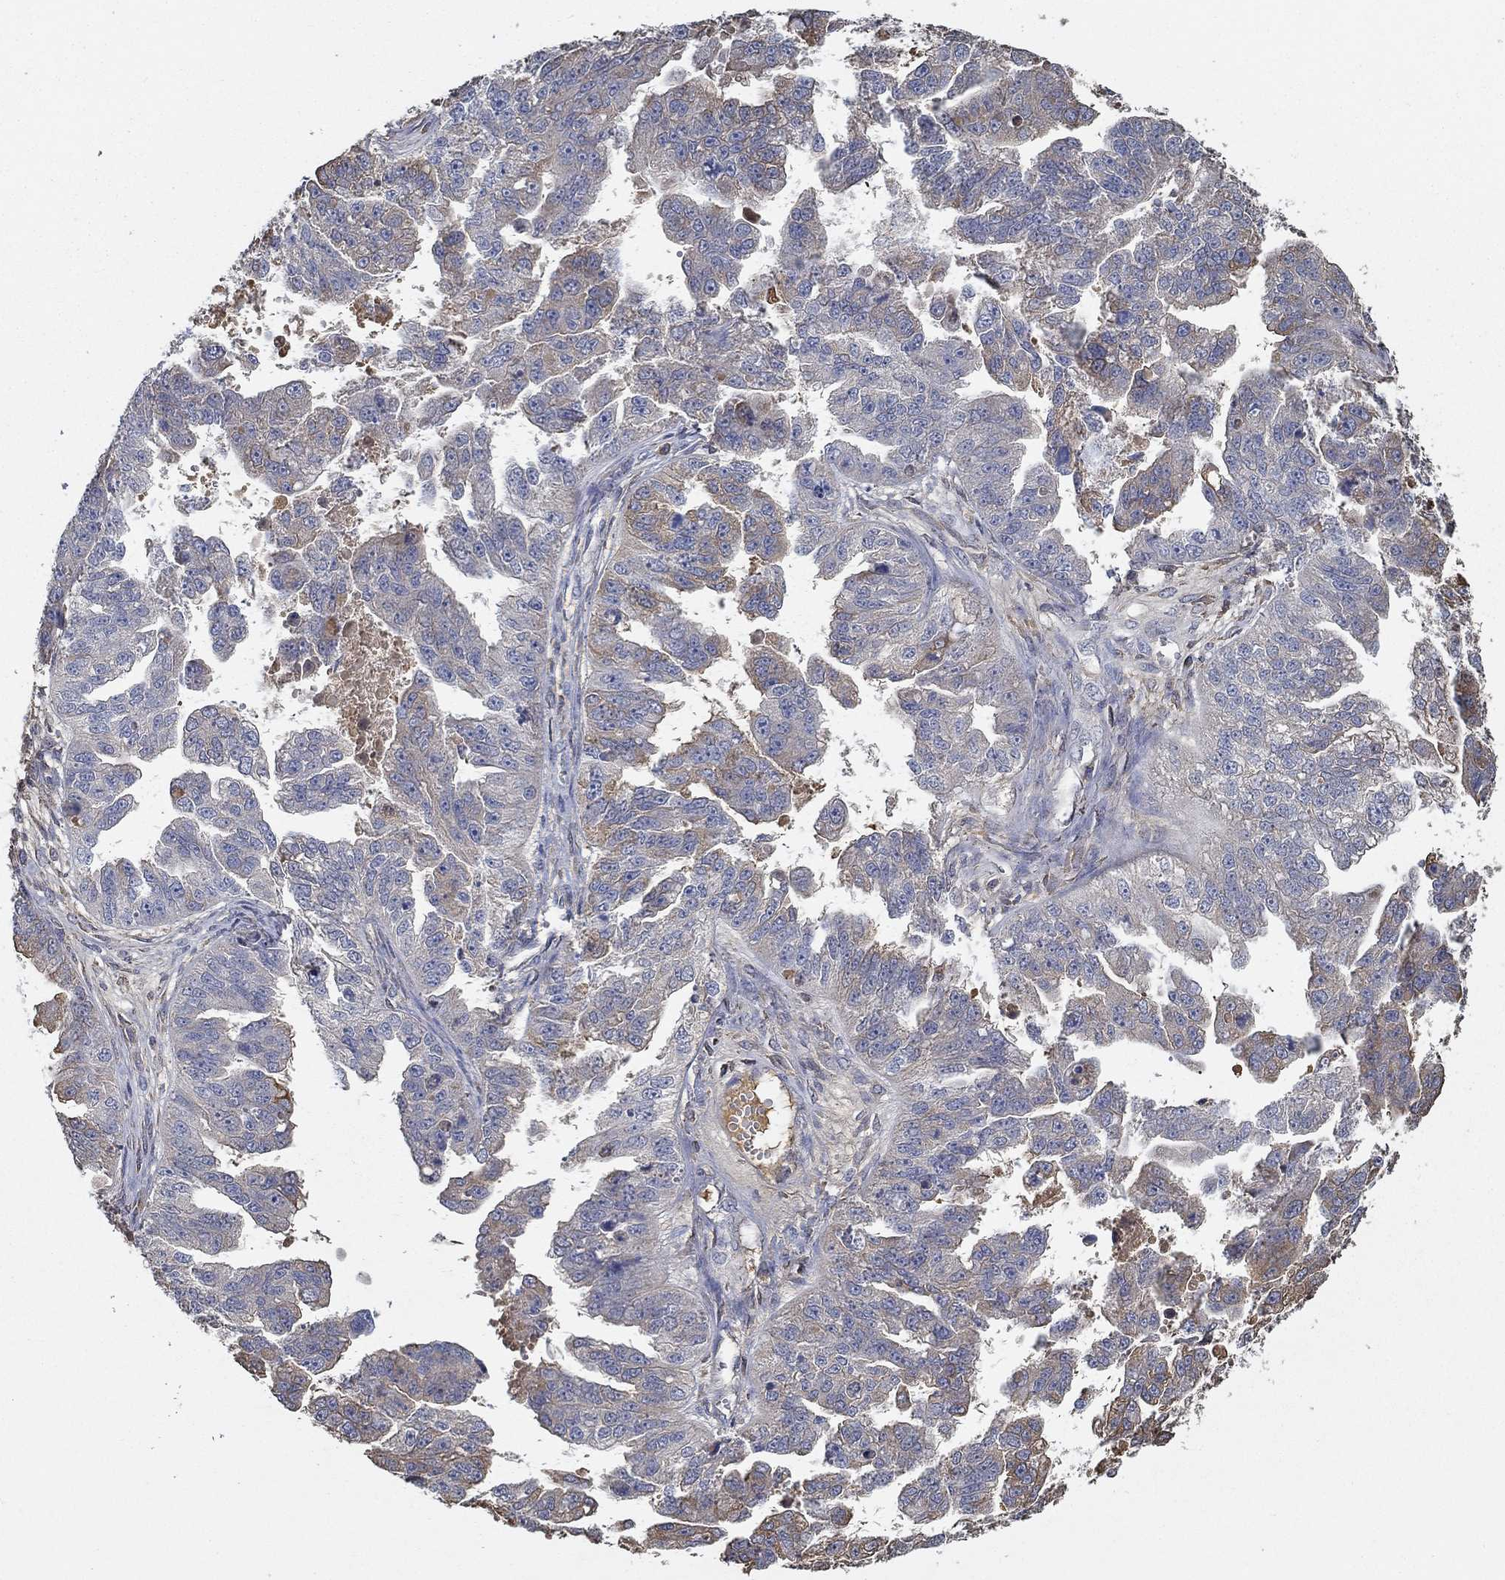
{"staining": {"intensity": "weak", "quantity": "25%-75%", "location": "cytoplasmic/membranous"}, "tissue": "ovarian cancer", "cell_type": "Tumor cells", "image_type": "cancer", "snomed": [{"axis": "morphology", "description": "Cystadenocarcinoma, serous, NOS"}, {"axis": "topography", "description": "Ovary"}], "caption": "Serous cystadenocarcinoma (ovarian) was stained to show a protein in brown. There is low levels of weak cytoplasmic/membranous expression in about 25%-75% of tumor cells. The staining is performed using DAB brown chromogen to label protein expression. The nuclei are counter-stained blue using hematoxylin.", "gene": "IL10", "patient": {"sex": "female", "age": 58}}